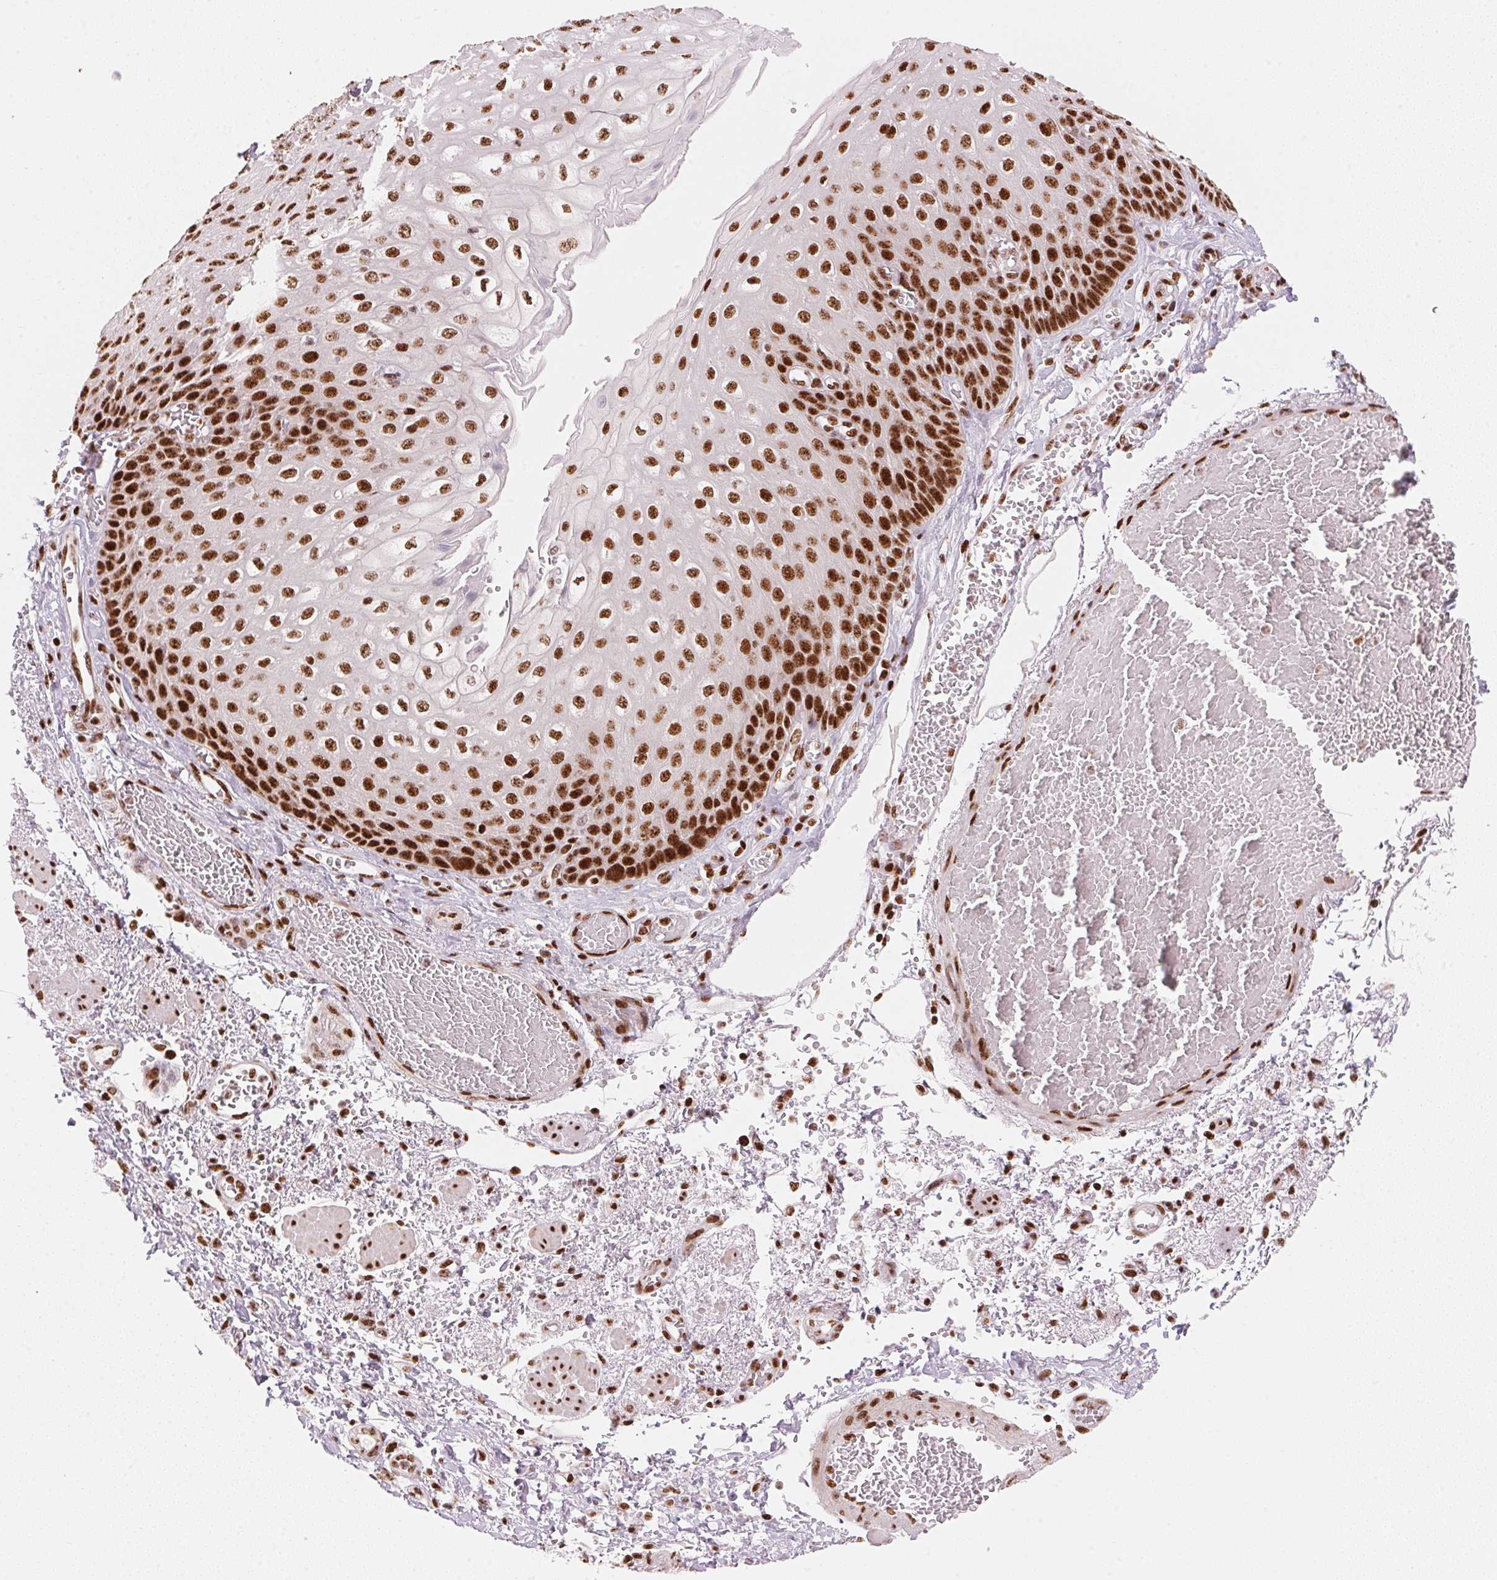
{"staining": {"intensity": "strong", "quantity": ">75%", "location": "nuclear"}, "tissue": "esophagus", "cell_type": "Squamous epithelial cells", "image_type": "normal", "snomed": [{"axis": "morphology", "description": "Normal tissue, NOS"}, {"axis": "morphology", "description": "Adenocarcinoma, NOS"}, {"axis": "topography", "description": "Esophagus"}], "caption": "Immunohistochemistry (IHC) image of normal esophagus stained for a protein (brown), which shows high levels of strong nuclear staining in approximately >75% of squamous epithelial cells.", "gene": "NXF1", "patient": {"sex": "male", "age": 81}}